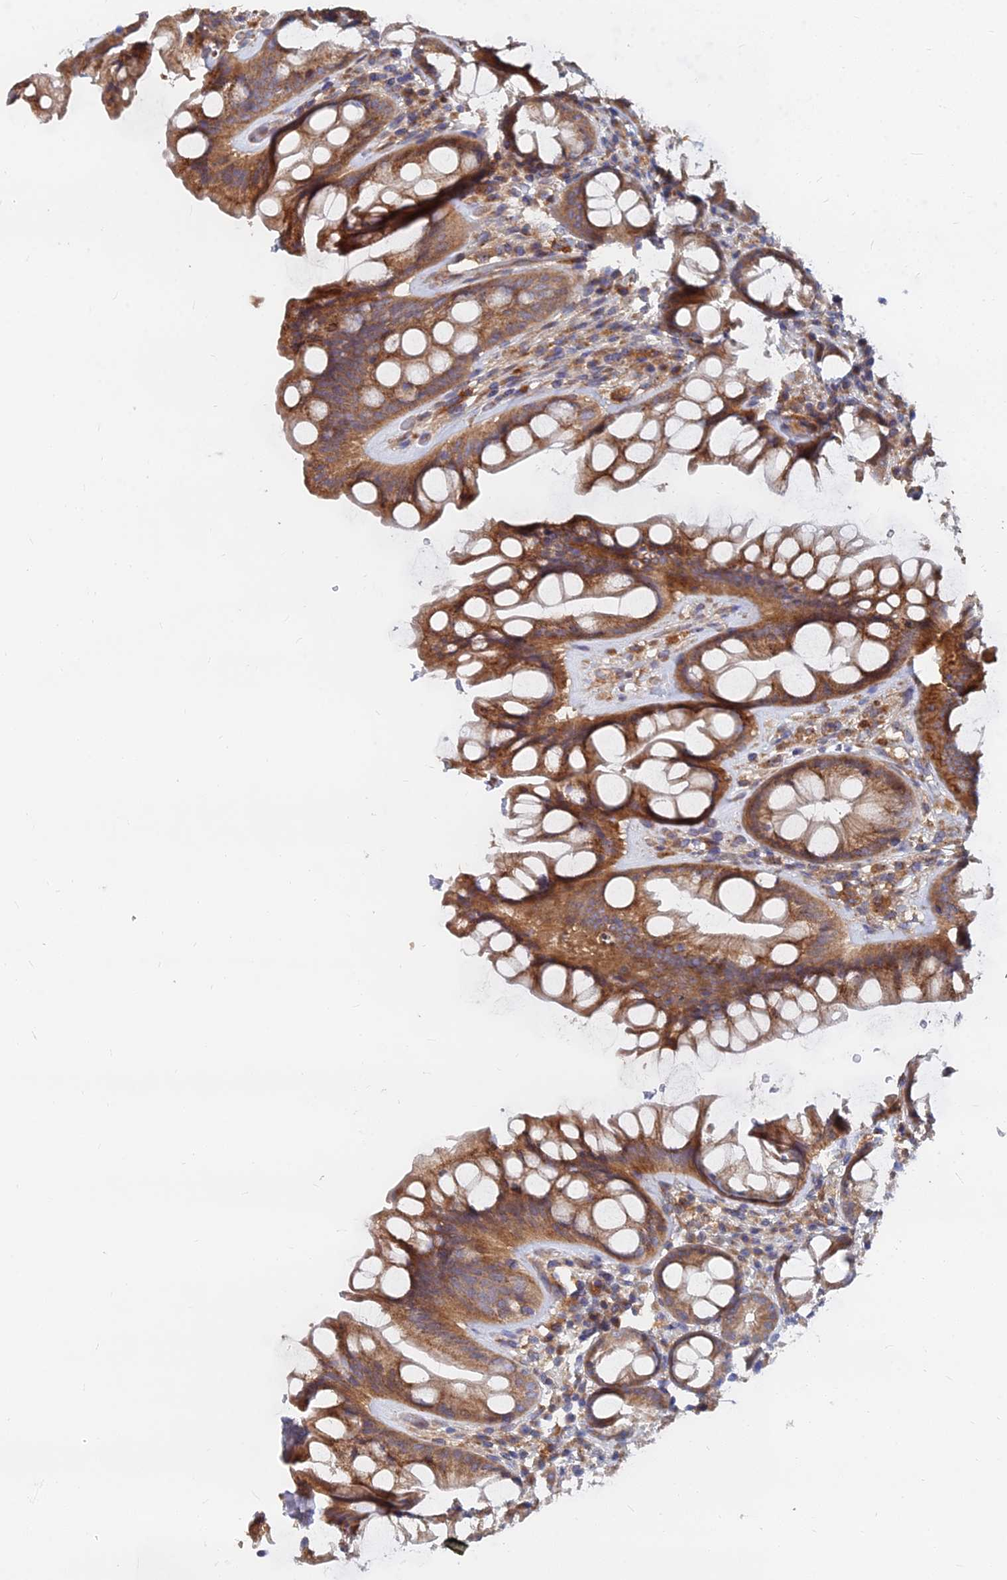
{"staining": {"intensity": "moderate", "quantity": ">75%", "location": "cytoplasmic/membranous"}, "tissue": "rectum", "cell_type": "Glandular cells", "image_type": "normal", "snomed": [{"axis": "morphology", "description": "Normal tissue, NOS"}, {"axis": "topography", "description": "Rectum"}], "caption": "Approximately >75% of glandular cells in benign rectum reveal moderate cytoplasmic/membranous protein positivity as visualized by brown immunohistochemical staining.", "gene": "CCZ1B", "patient": {"sex": "male", "age": 74}}